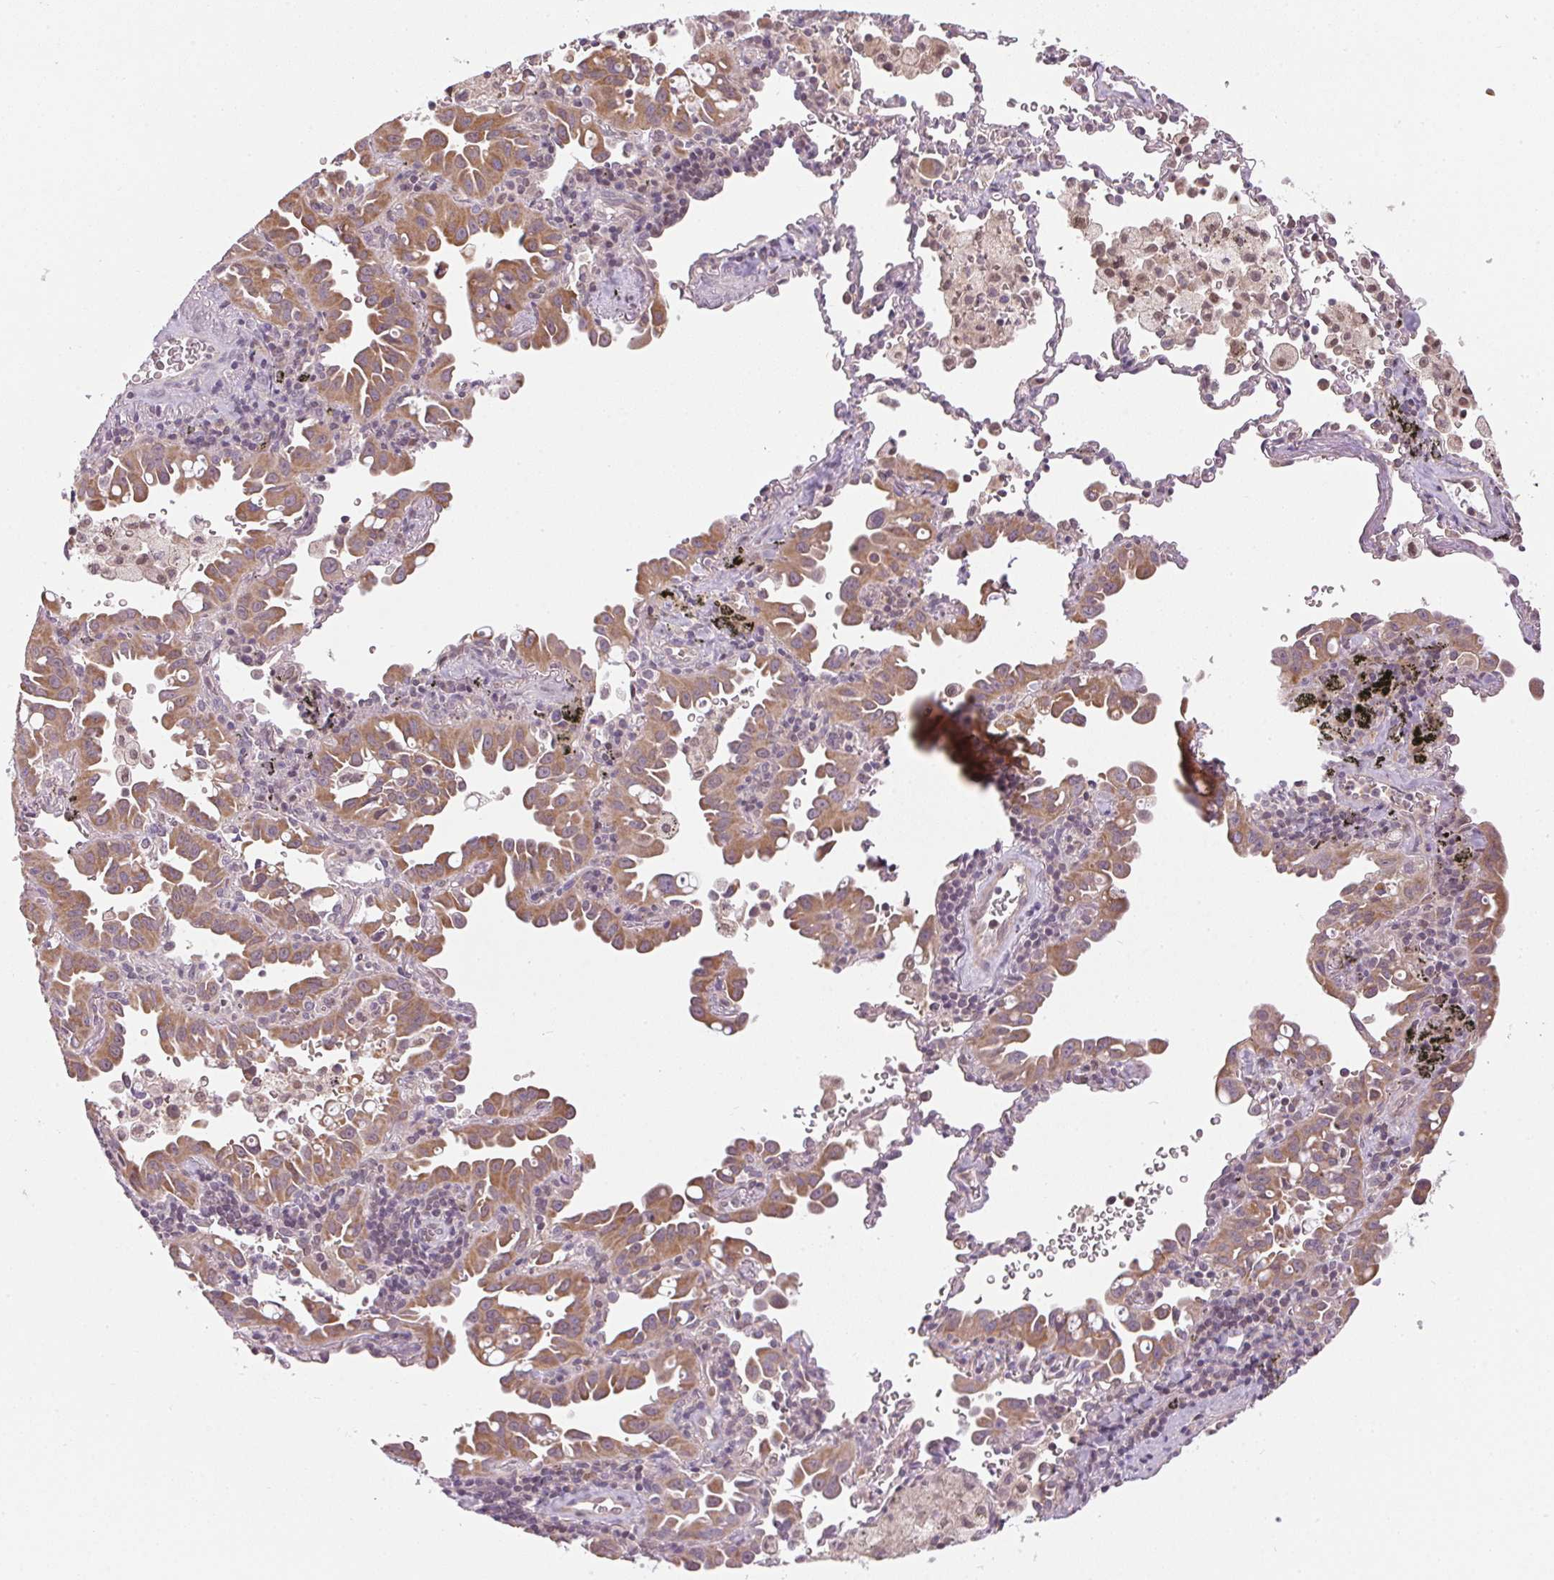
{"staining": {"intensity": "moderate", "quantity": ">75%", "location": "cytoplasmic/membranous"}, "tissue": "lung cancer", "cell_type": "Tumor cells", "image_type": "cancer", "snomed": [{"axis": "morphology", "description": "Adenocarcinoma, NOS"}, {"axis": "topography", "description": "Lung"}], "caption": "A brown stain shows moderate cytoplasmic/membranous expression of a protein in human lung cancer (adenocarcinoma) tumor cells.", "gene": "SC5D", "patient": {"sex": "male", "age": 68}}